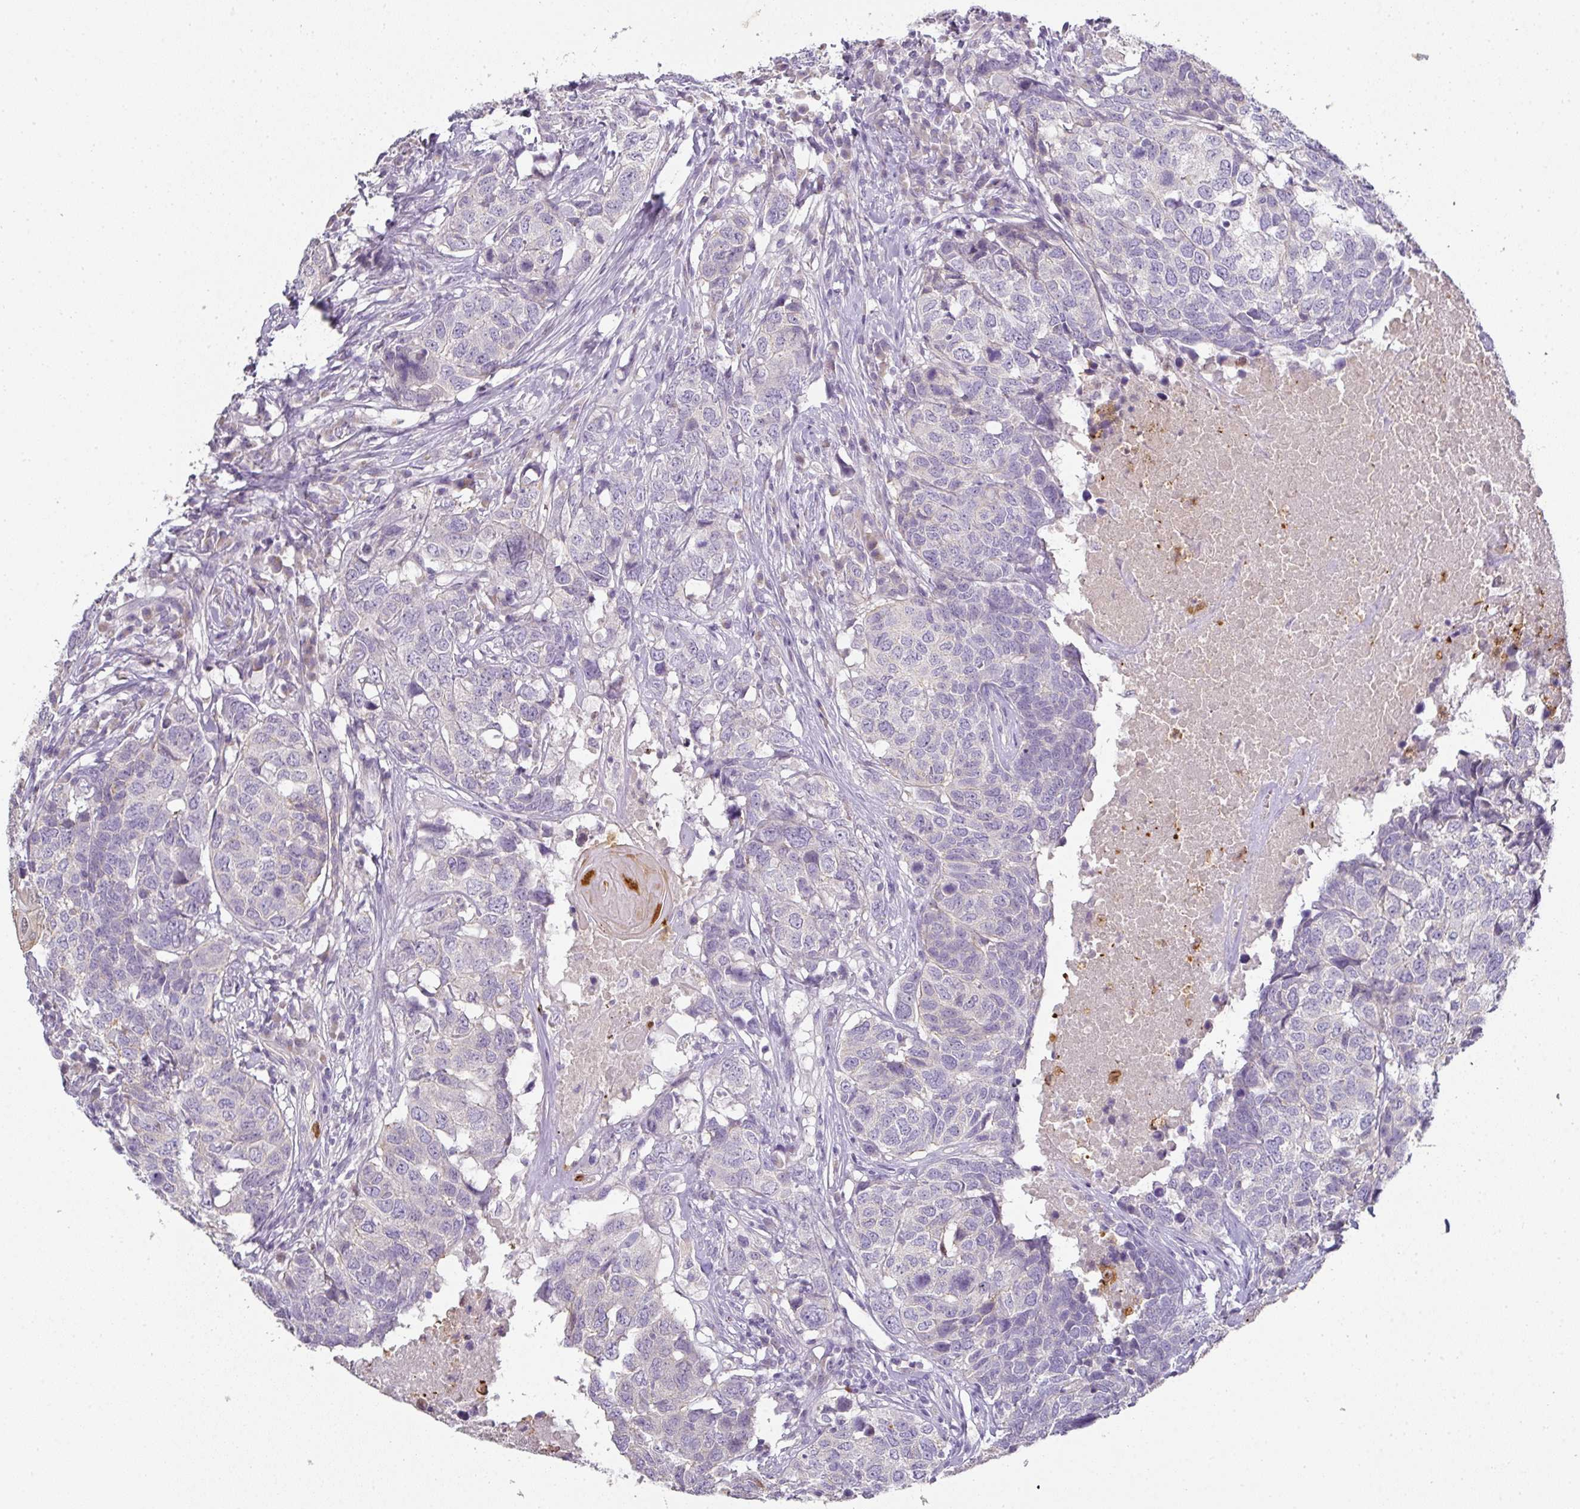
{"staining": {"intensity": "negative", "quantity": "none", "location": "none"}, "tissue": "head and neck cancer", "cell_type": "Tumor cells", "image_type": "cancer", "snomed": [{"axis": "morphology", "description": "Squamous cell carcinoma, NOS"}, {"axis": "topography", "description": "Head-Neck"}], "caption": "Immunohistochemistry micrograph of neoplastic tissue: human head and neck cancer stained with DAB (3,3'-diaminobenzidine) reveals no significant protein staining in tumor cells.", "gene": "HHEX", "patient": {"sex": "male", "age": 66}}